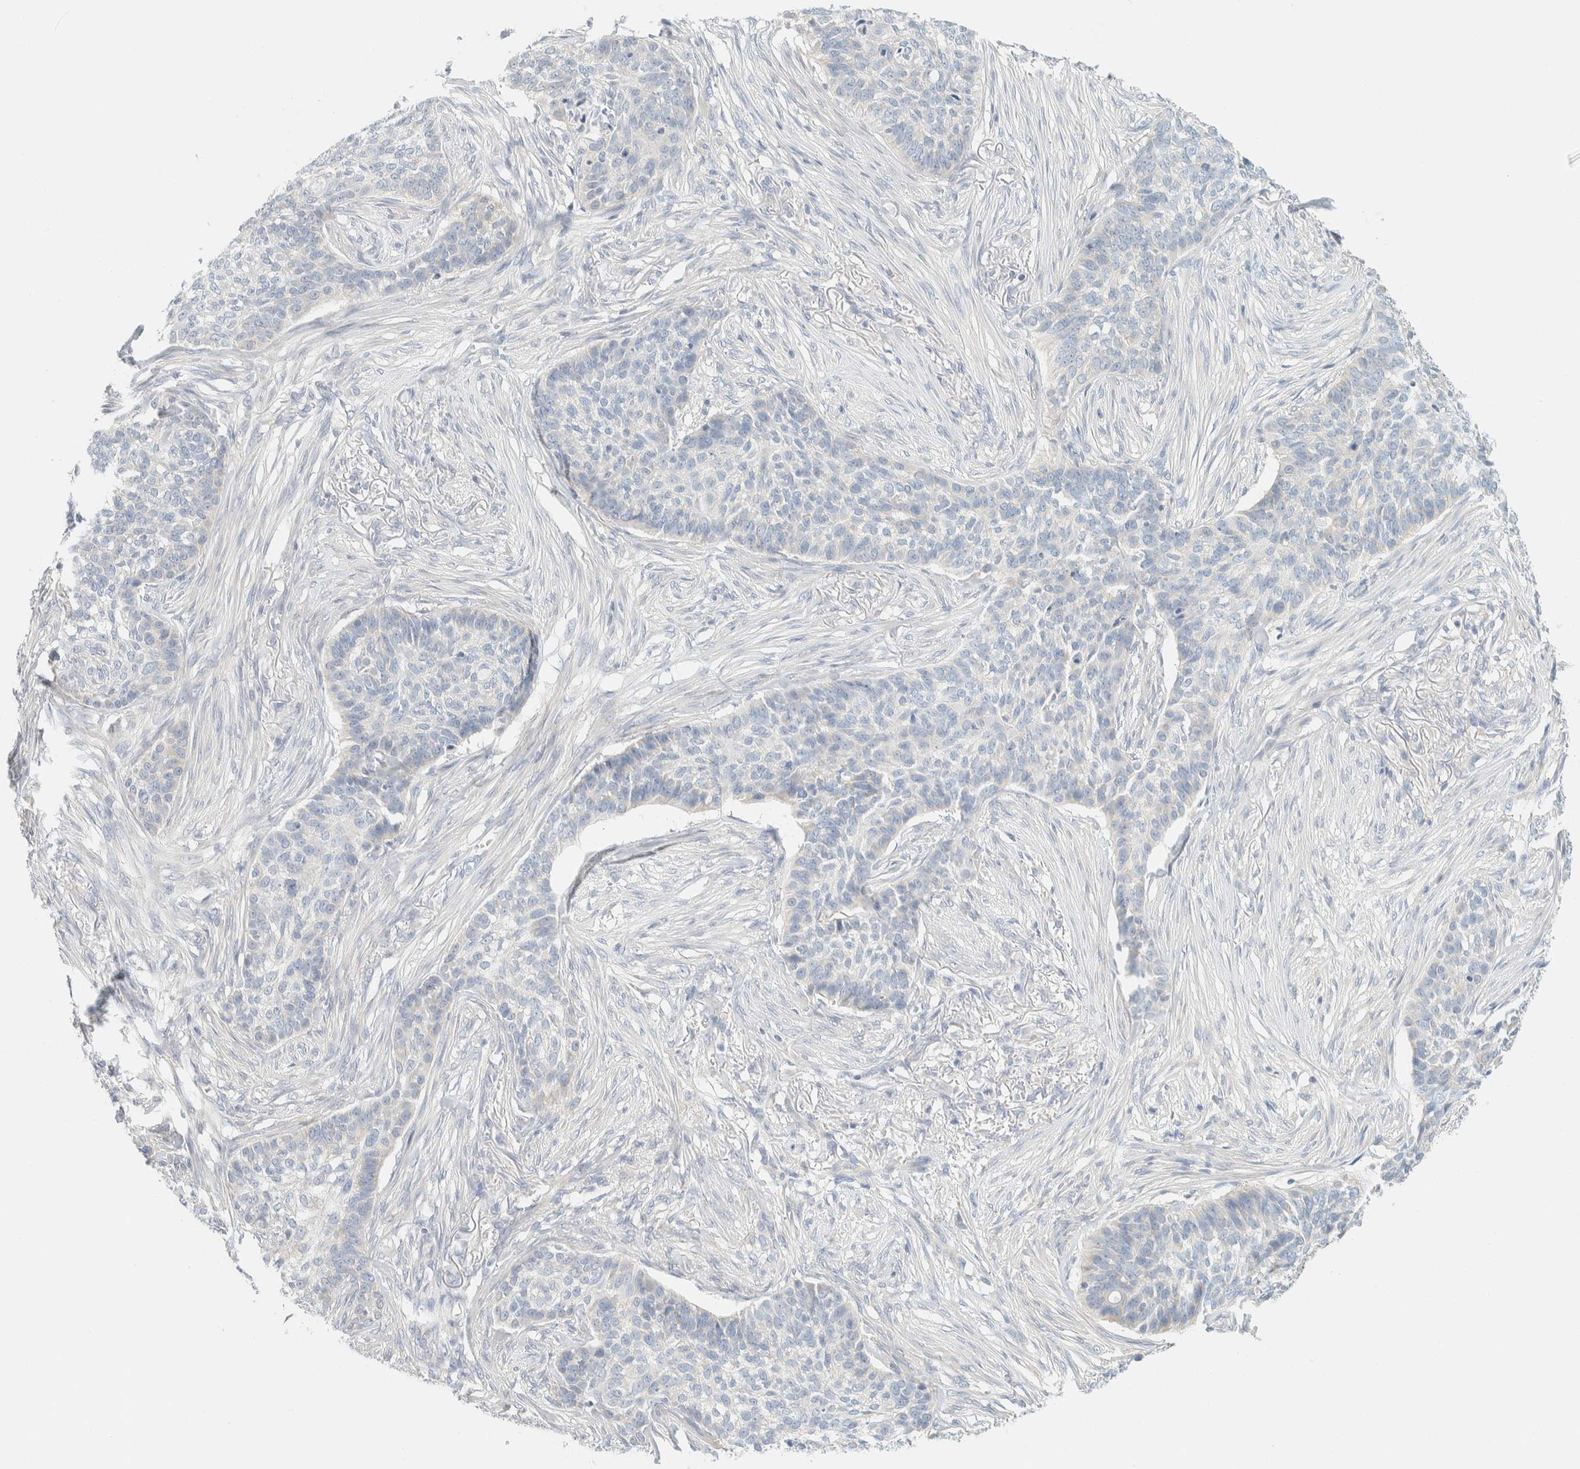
{"staining": {"intensity": "negative", "quantity": "none", "location": "none"}, "tissue": "skin cancer", "cell_type": "Tumor cells", "image_type": "cancer", "snomed": [{"axis": "morphology", "description": "Basal cell carcinoma"}, {"axis": "topography", "description": "Skin"}], "caption": "Immunohistochemistry micrograph of neoplastic tissue: human skin basal cell carcinoma stained with DAB (3,3'-diaminobenzidine) displays no significant protein expression in tumor cells.", "gene": "PTGES3L-AARSD1", "patient": {"sex": "male", "age": 85}}